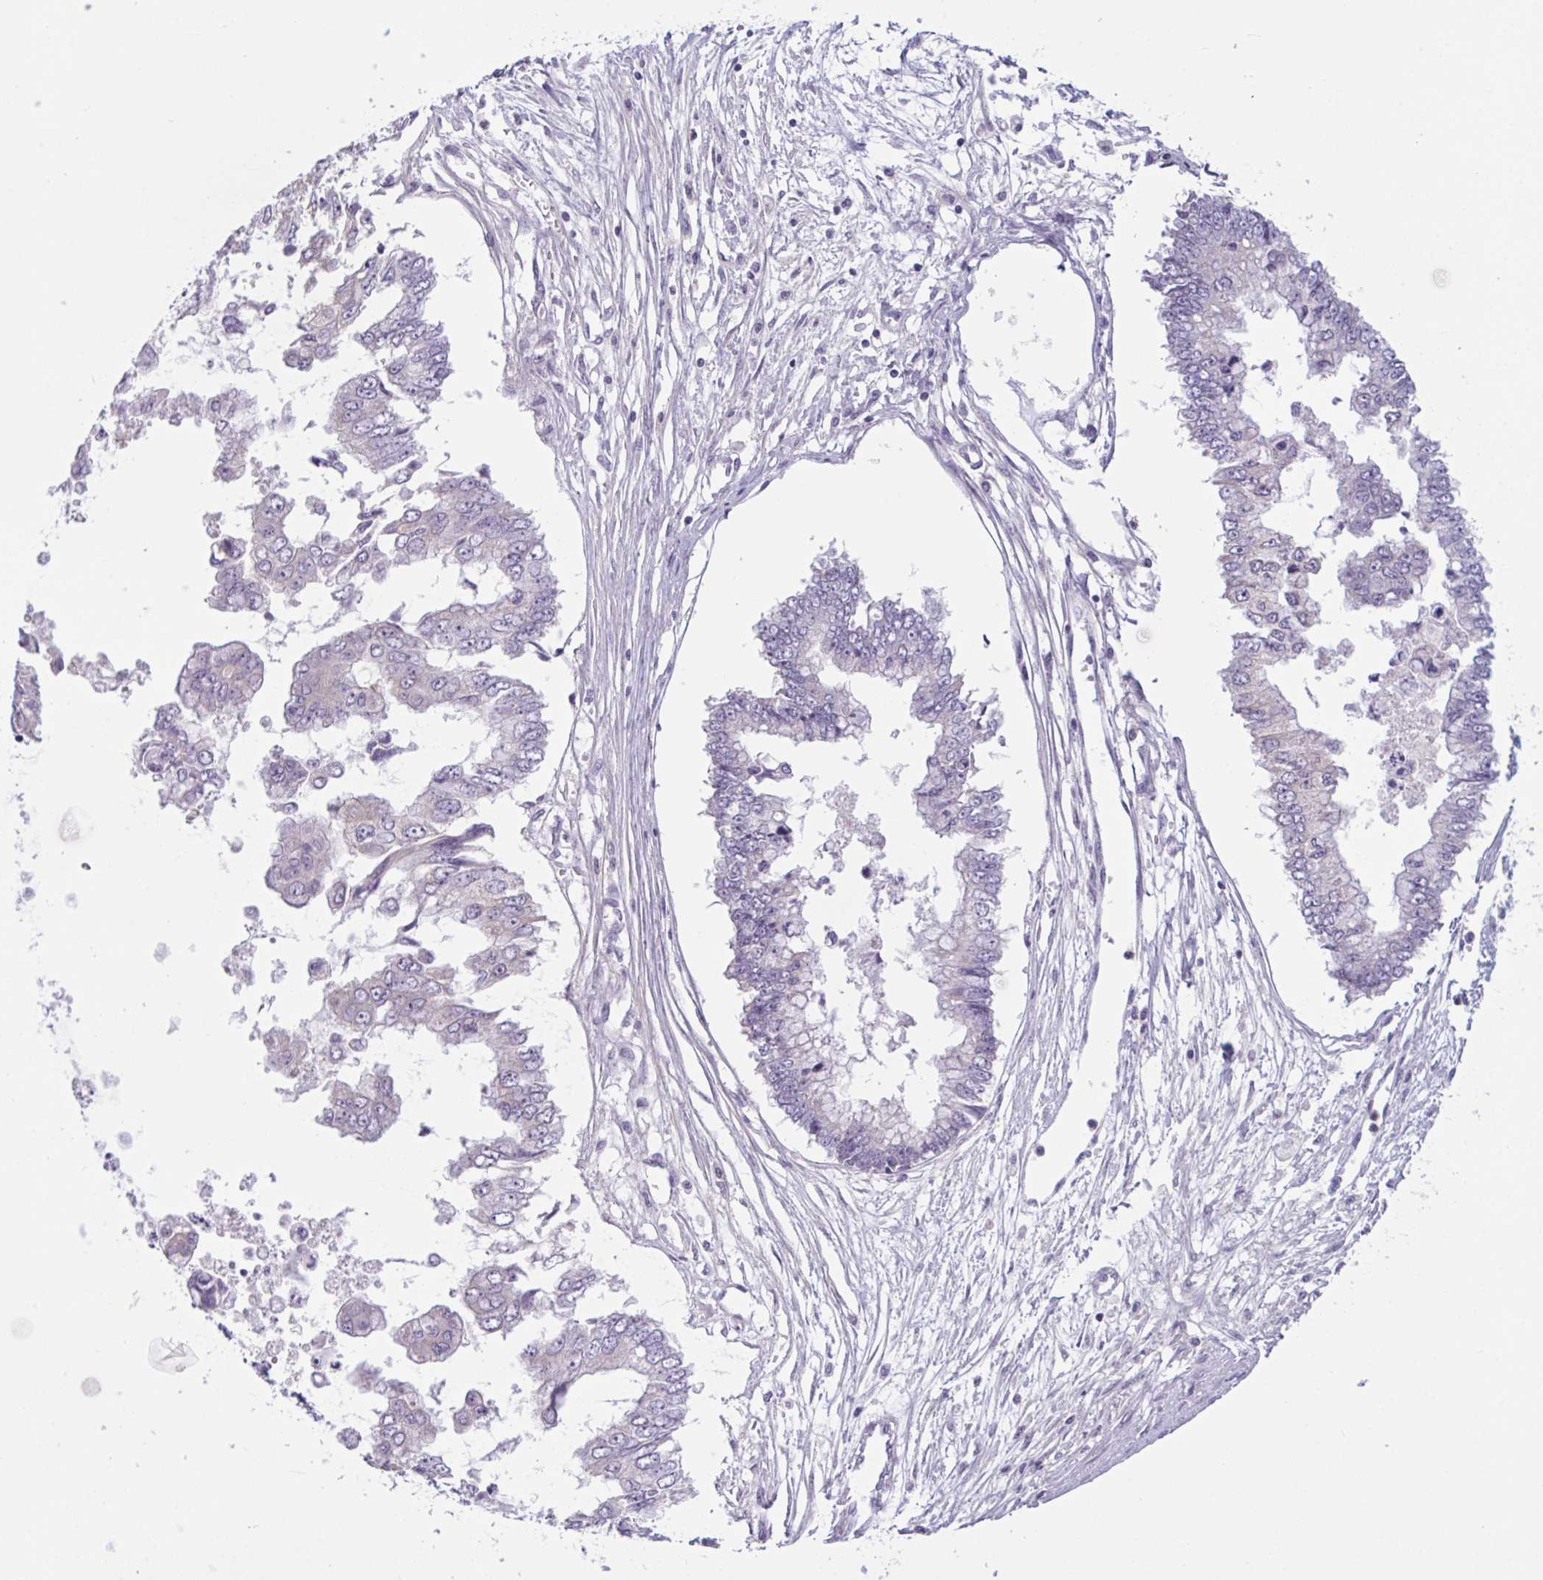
{"staining": {"intensity": "negative", "quantity": "none", "location": "none"}, "tissue": "ovarian cancer", "cell_type": "Tumor cells", "image_type": "cancer", "snomed": [{"axis": "morphology", "description": "Cystadenocarcinoma, mucinous, NOS"}, {"axis": "topography", "description": "Ovary"}], "caption": "This image is of ovarian cancer (mucinous cystadenocarcinoma) stained with immunohistochemistry (IHC) to label a protein in brown with the nuclei are counter-stained blue. There is no staining in tumor cells.", "gene": "WNT9B", "patient": {"sex": "female", "age": 72}}